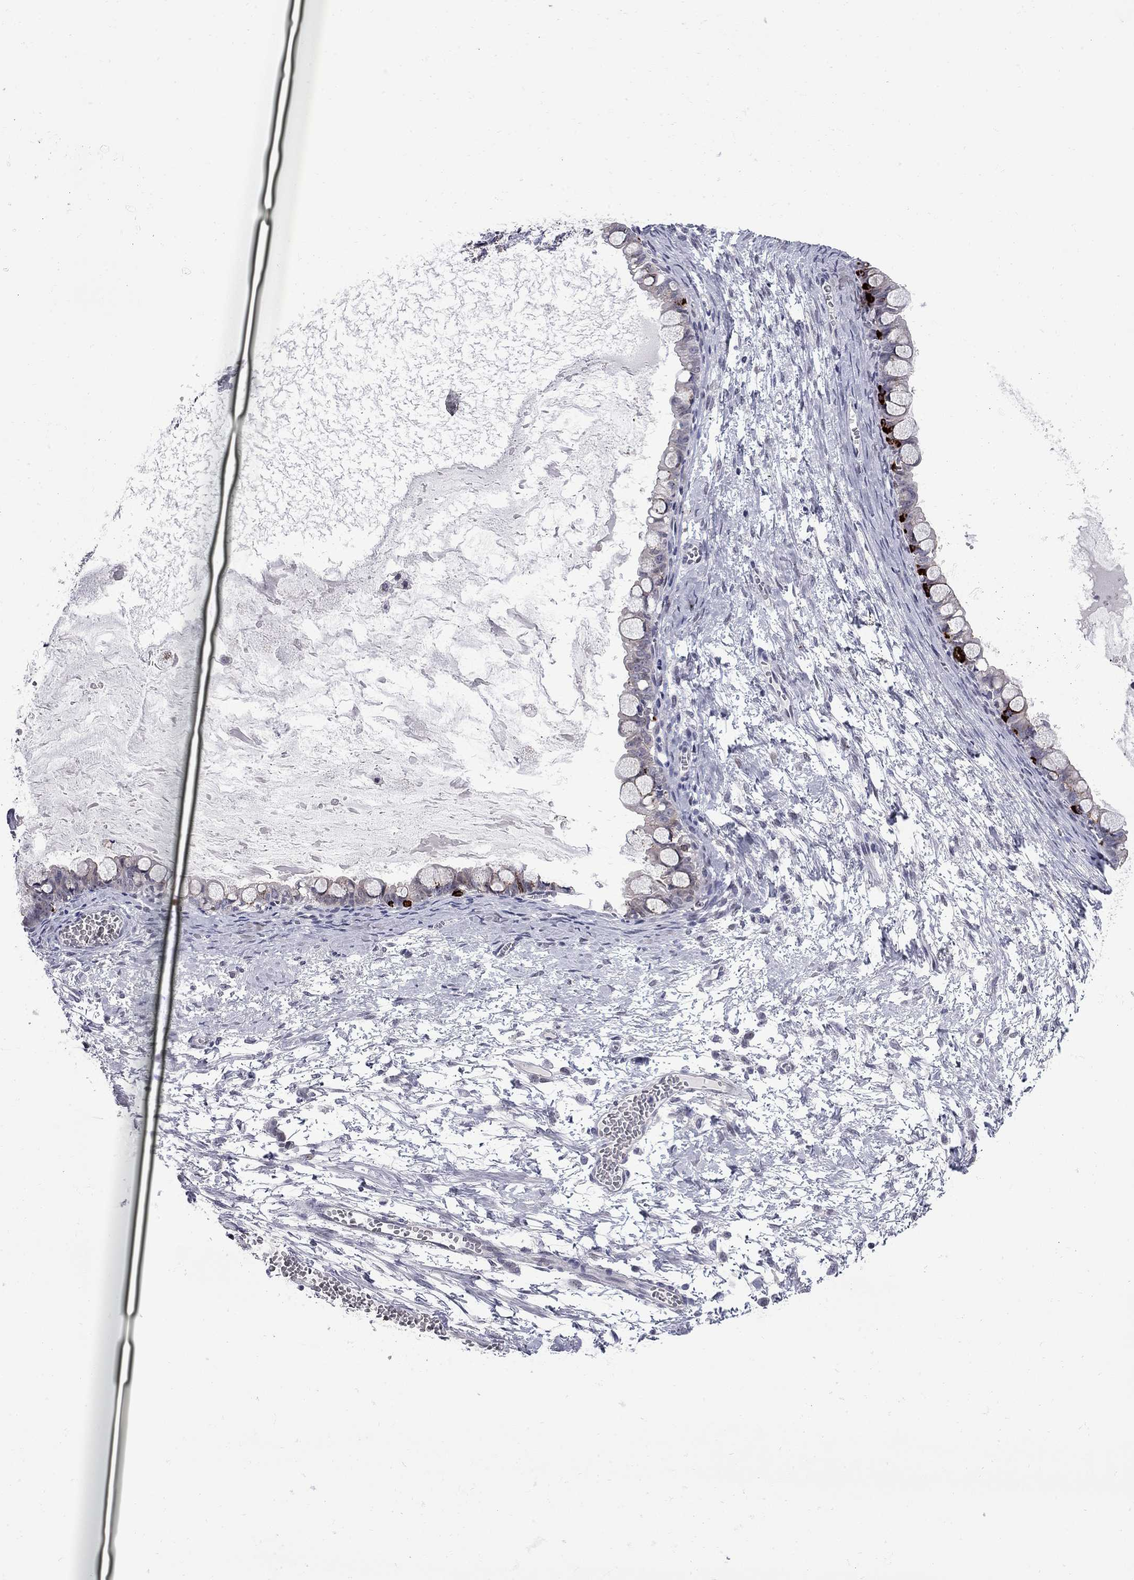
{"staining": {"intensity": "strong", "quantity": "<25%", "location": "cytoplasmic/membranous"}, "tissue": "ovarian cancer", "cell_type": "Tumor cells", "image_type": "cancer", "snomed": [{"axis": "morphology", "description": "Cystadenocarcinoma, mucinous, NOS"}, {"axis": "topography", "description": "Ovary"}], "caption": "Immunohistochemical staining of ovarian cancer displays medium levels of strong cytoplasmic/membranous protein positivity in about <25% of tumor cells.", "gene": "HTR4", "patient": {"sex": "female", "age": 63}}